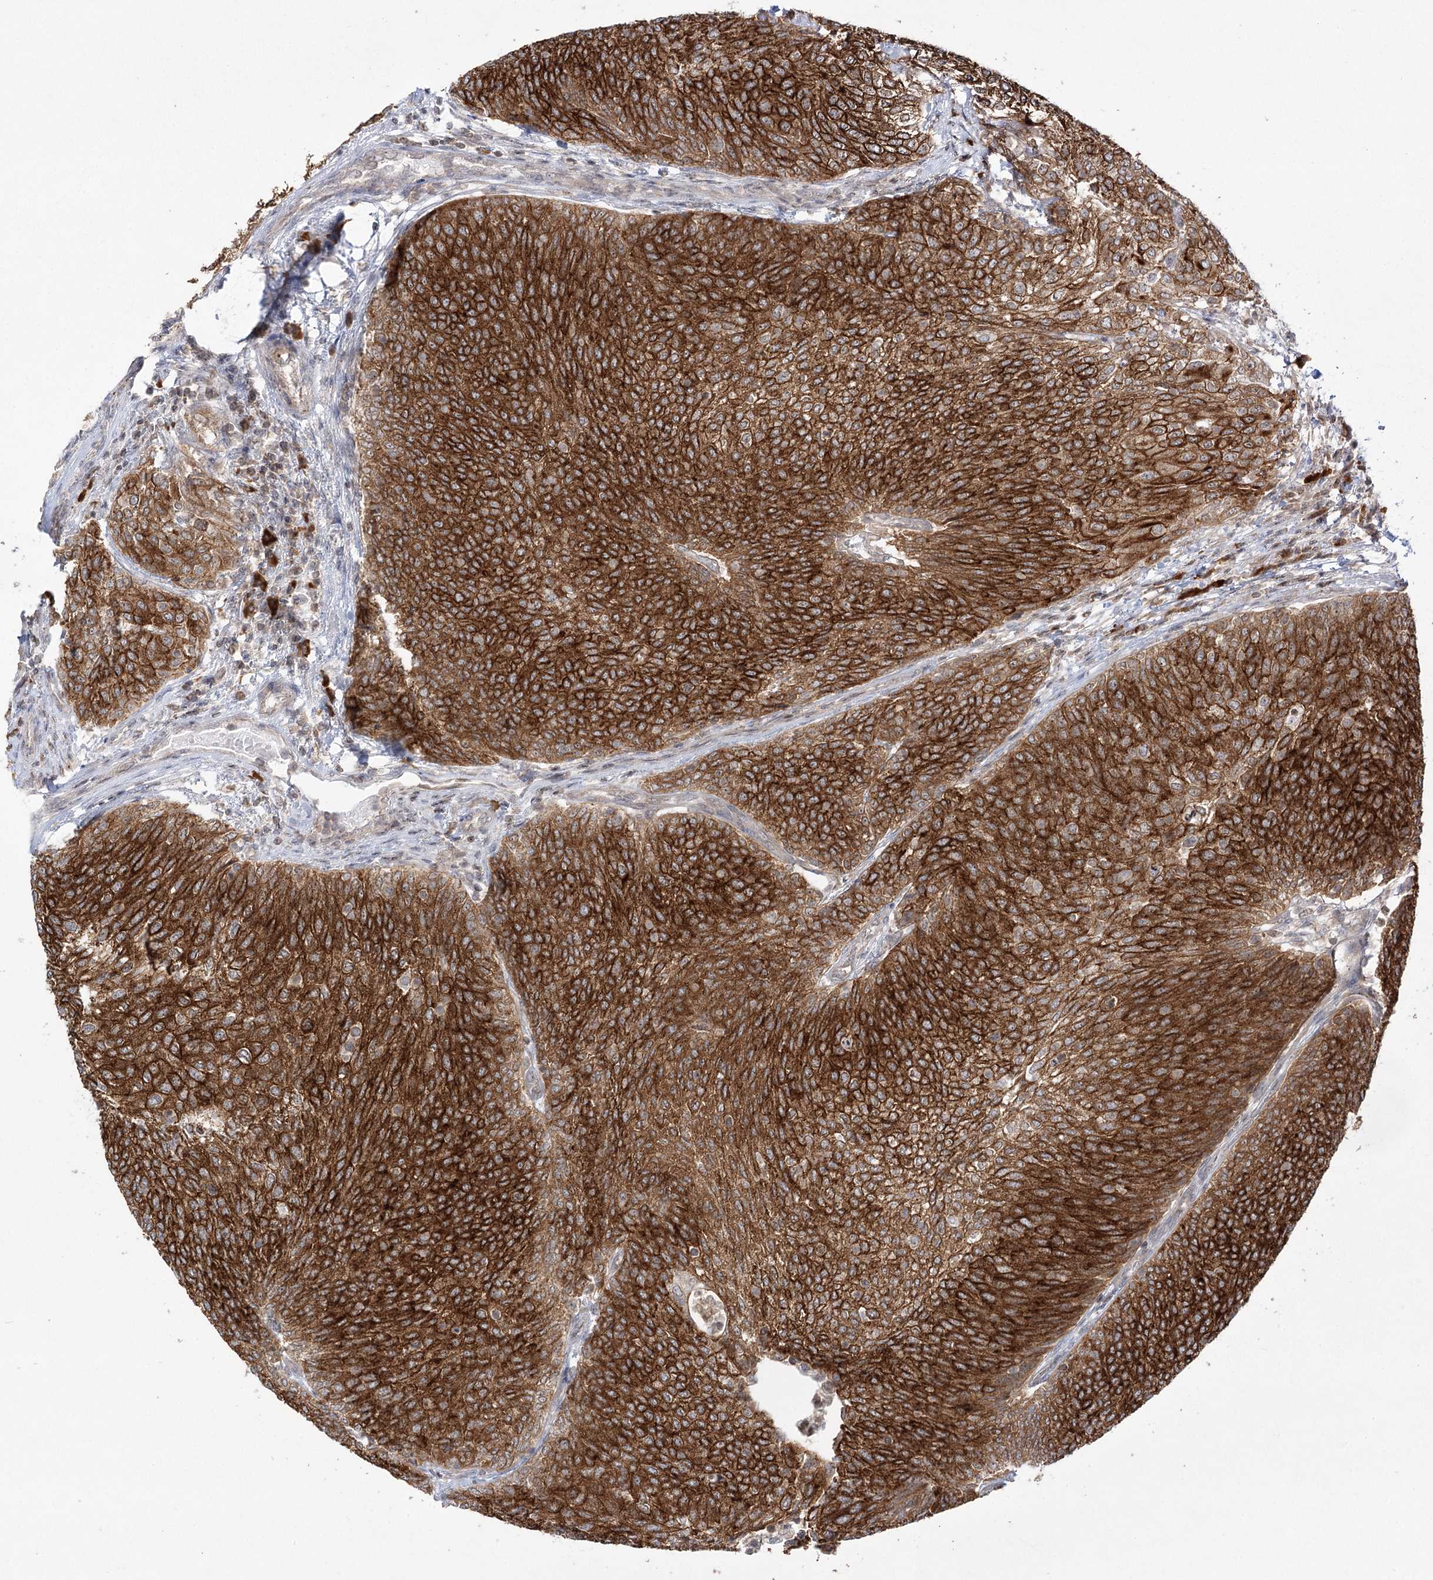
{"staining": {"intensity": "strong", "quantity": ">75%", "location": "cytoplasmic/membranous"}, "tissue": "urothelial cancer", "cell_type": "Tumor cells", "image_type": "cancer", "snomed": [{"axis": "morphology", "description": "Urothelial carcinoma, Low grade"}, {"axis": "topography", "description": "Urinary bladder"}], "caption": "Protein expression analysis of urothelial cancer reveals strong cytoplasmic/membranous expression in about >75% of tumor cells. The staining was performed using DAB (3,3'-diaminobenzidine) to visualize the protein expression in brown, while the nuclei were stained in blue with hematoxylin (Magnification: 20x).", "gene": "SYTL1", "patient": {"sex": "female", "age": 79}}